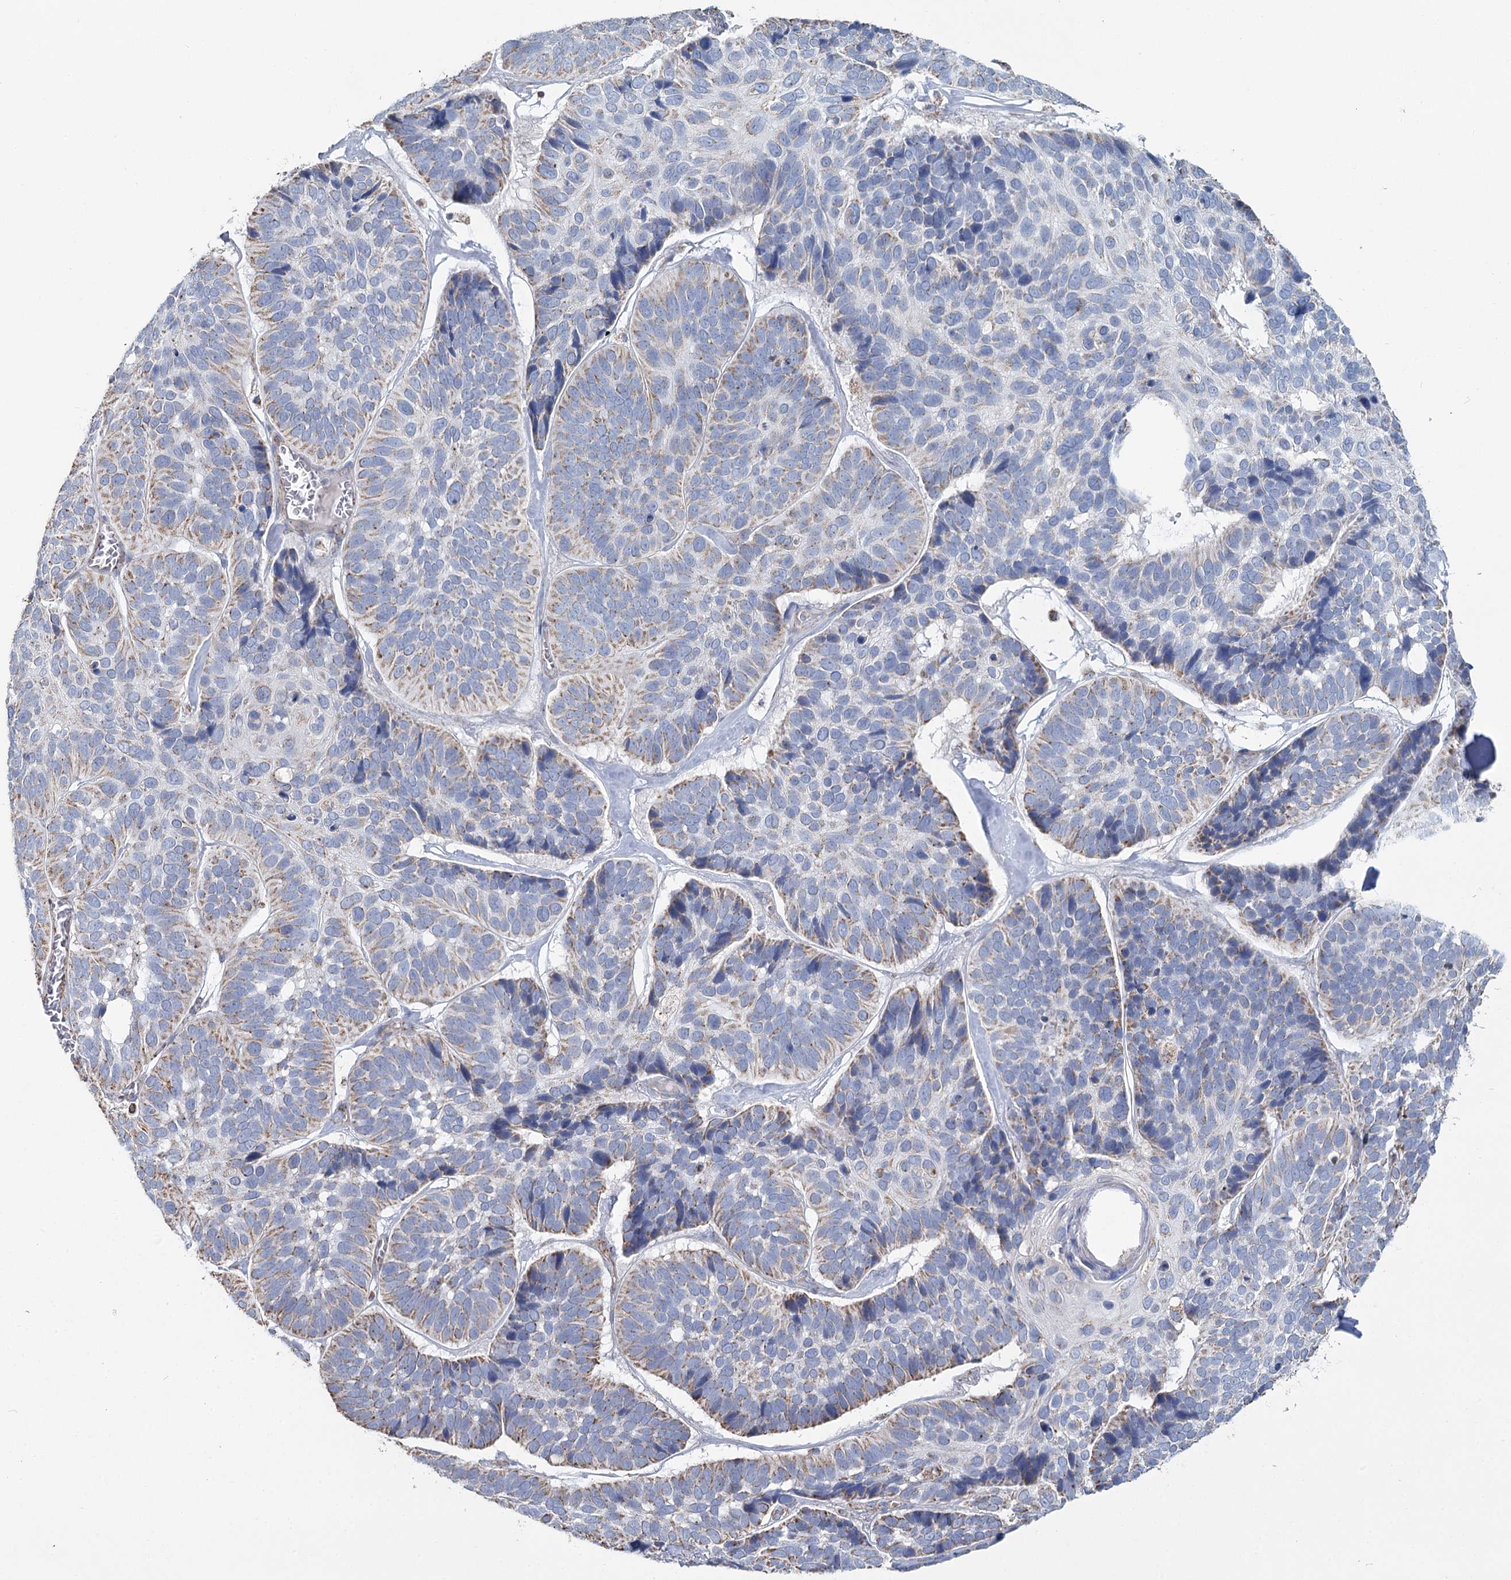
{"staining": {"intensity": "moderate", "quantity": "<25%", "location": "cytoplasmic/membranous"}, "tissue": "skin cancer", "cell_type": "Tumor cells", "image_type": "cancer", "snomed": [{"axis": "morphology", "description": "Basal cell carcinoma"}, {"axis": "topography", "description": "Skin"}], "caption": "A high-resolution photomicrograph shows immunohistochemistry (IHC) staining of skin cancer (basal cell carcinoma), which reveals moderate cytoplasmic/membranous staining in about <25% of tumor cells.", "gene": "MRPL44", "patient": {"sex": "male", "age": 62}}